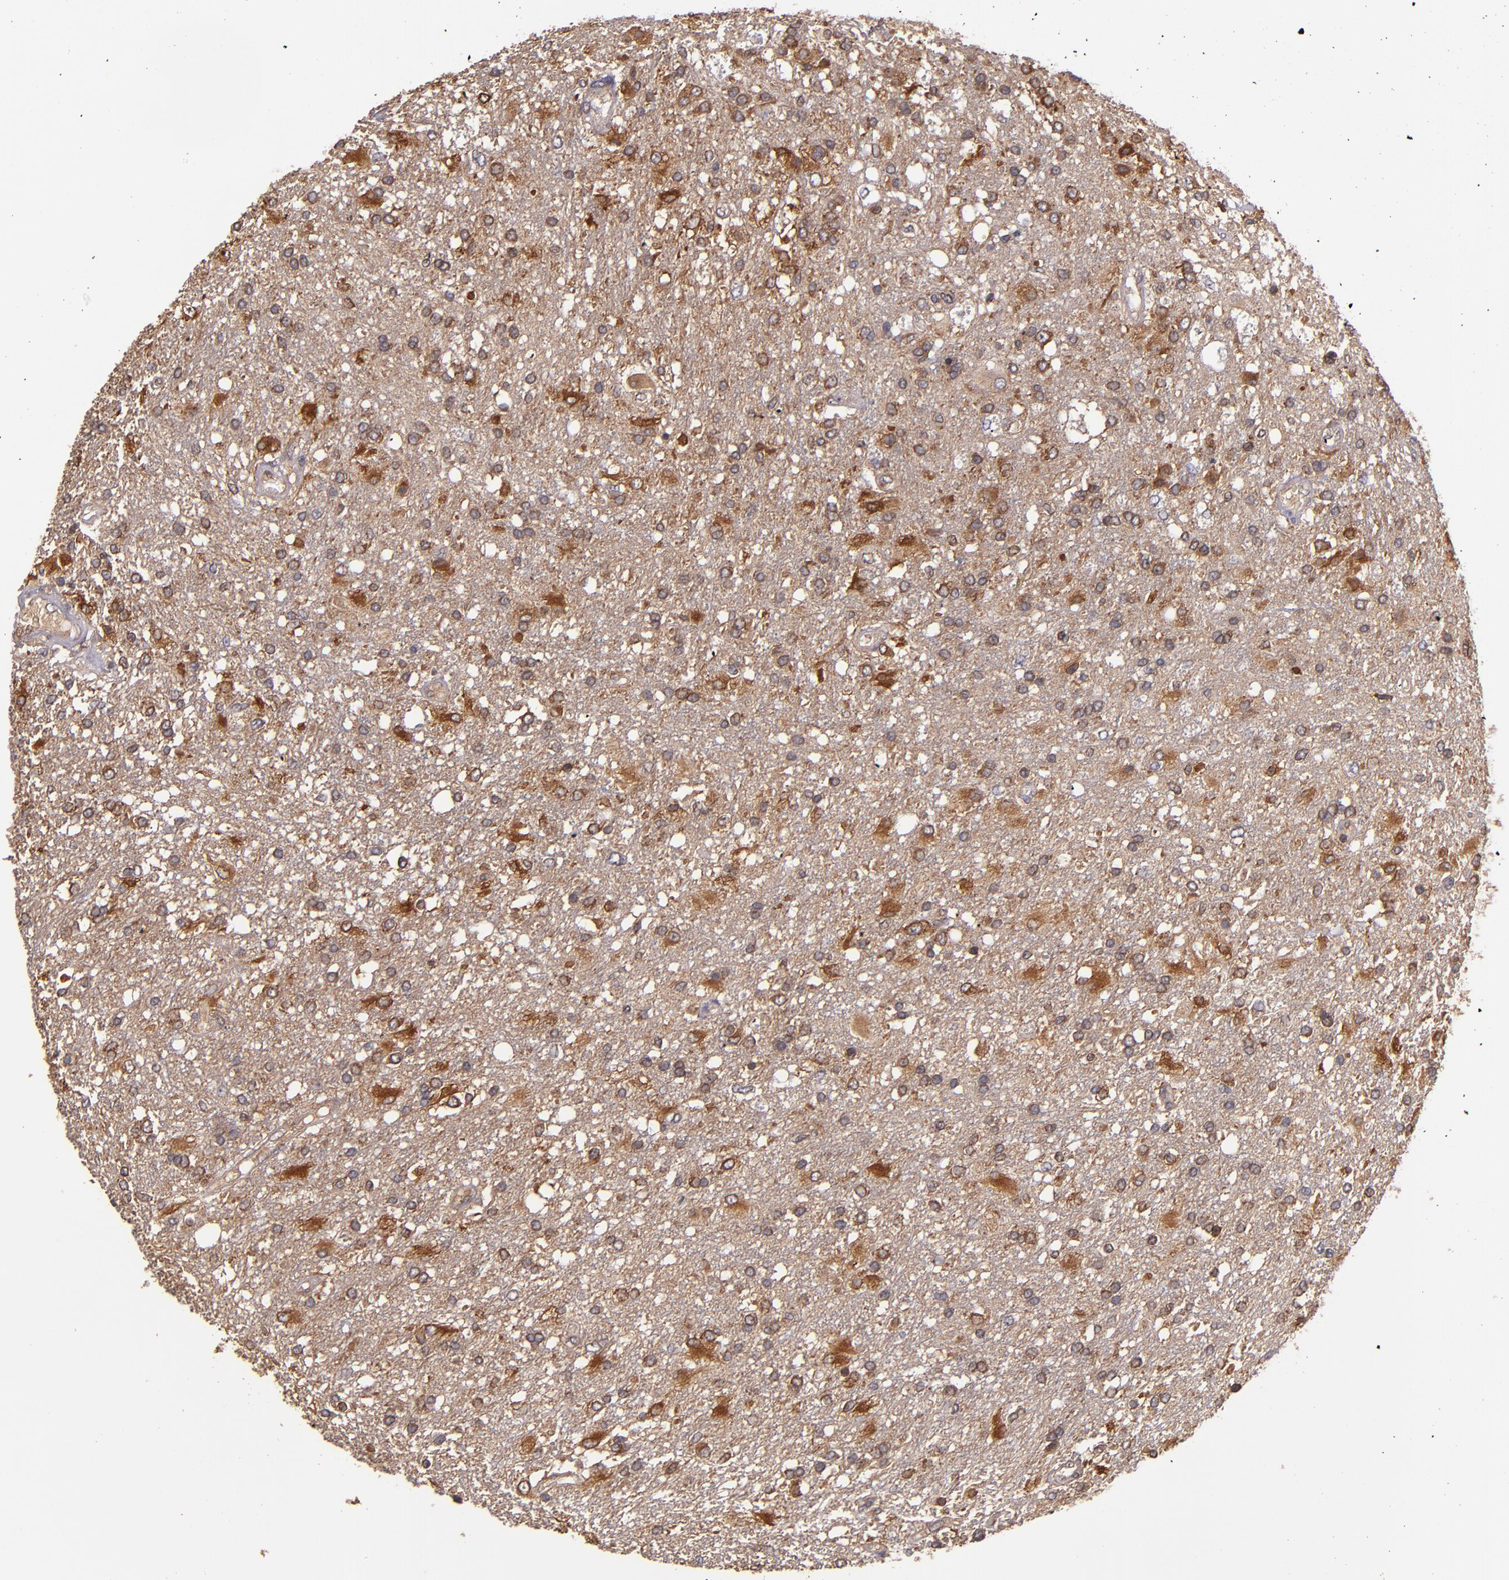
{"staining": {"intensity": "moderate", "quantity": "25%-75%", "location": "cytoplasmic/membranous"}, "tissue": "glioma", "cell_type": "Tumor cells", "image_type": "cancer", "snomed": [{"axis": "morphology", "description": "Glioma, malignant, High grade"}, {"axis": "topography", "description": "Cerebral cortex"}], "caption": "IHC image of neoplastic tissue: human glioma stained using immunohistochemistry demonstrates medium levels of moderate protein expression localized specifically in the cytoplasmic/membranous of tumor cells, appearing as a cytoplasmic/membranous brown color.", "gene": "PRAF2", "patient": {"sex": "male", "age": 79}}